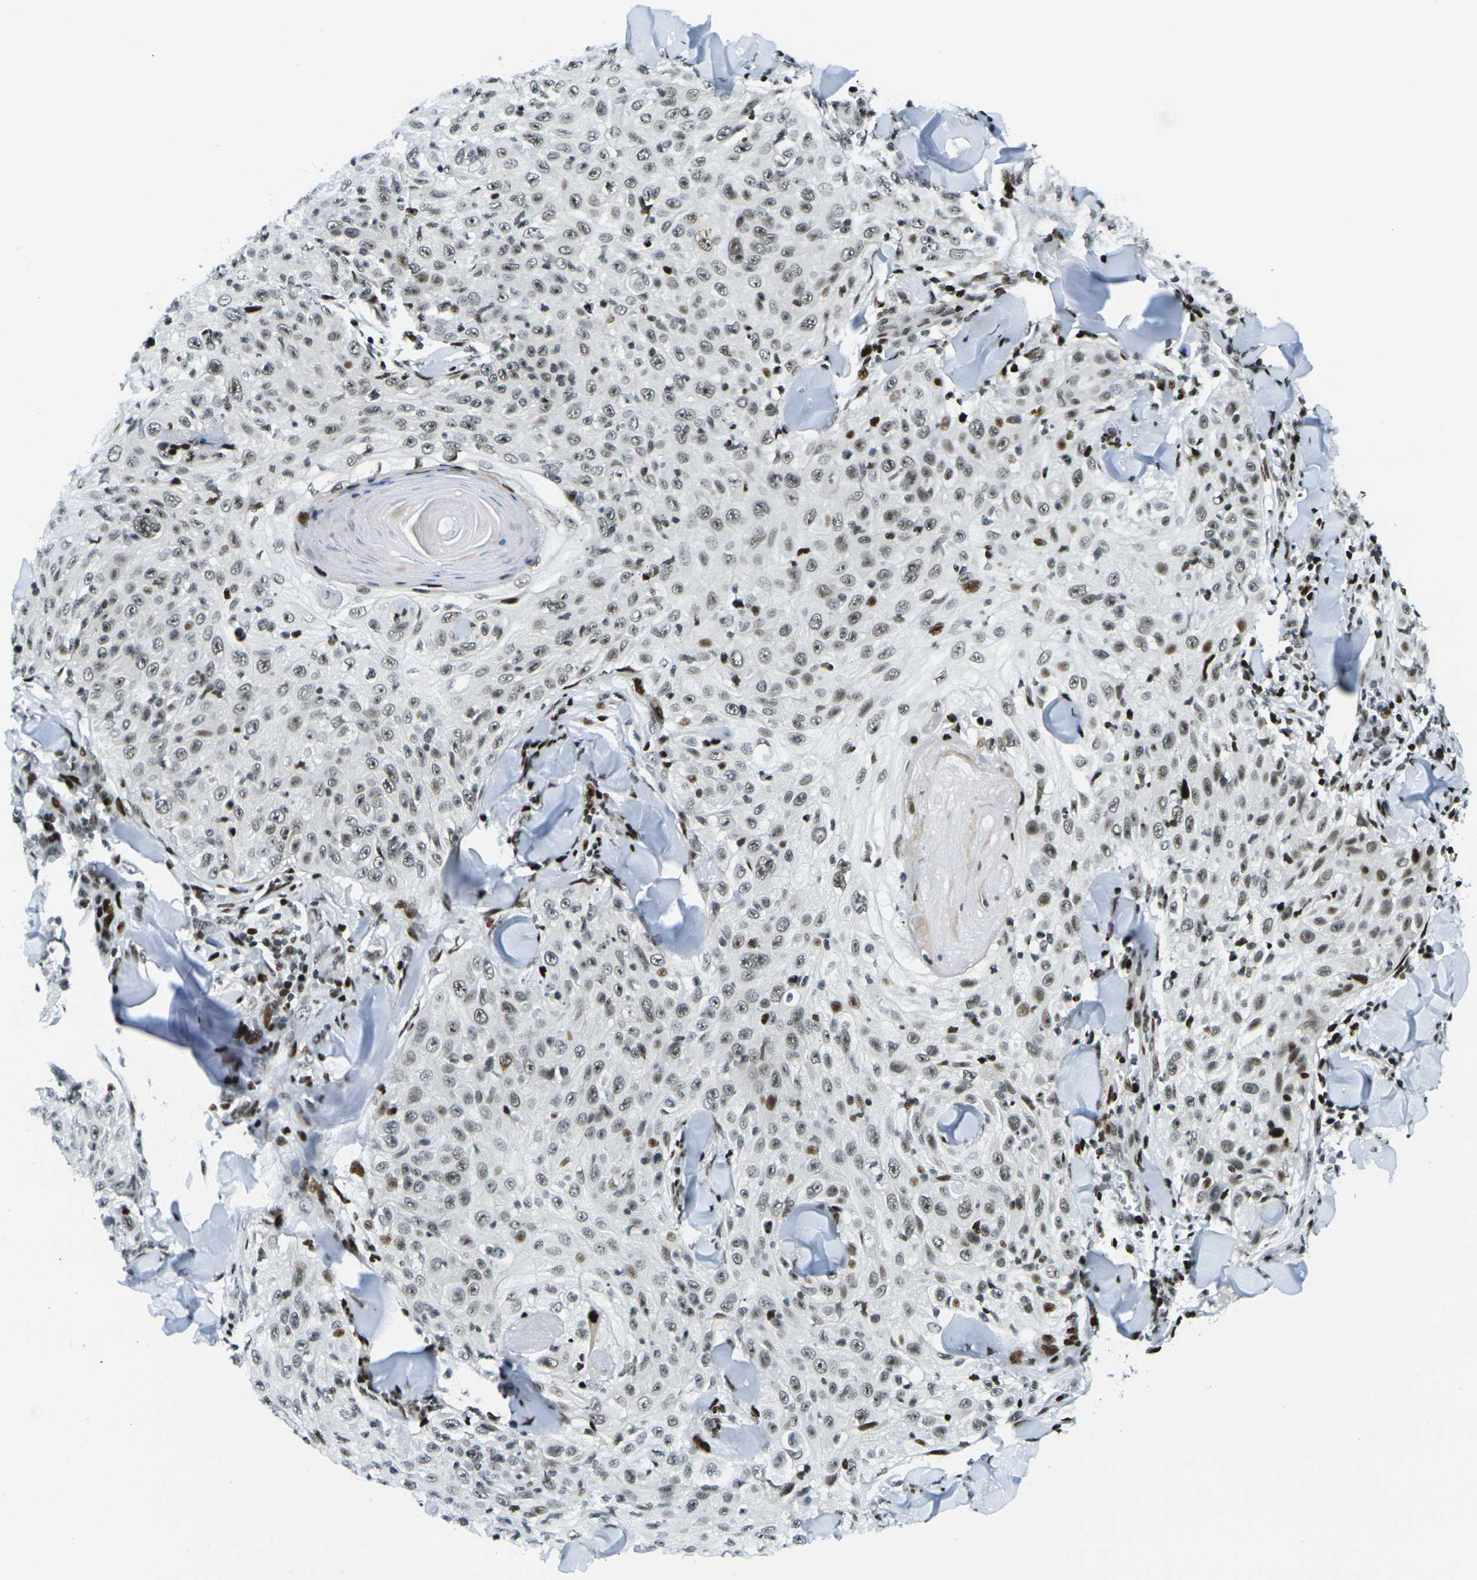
{"staining": {"intensity": "weak", "quantity": "25%-75%", "location": "nuclear"}, "tissue": "skin cancer", "cell_type": "Tumor cells", "image_type": "cancer", "snomed": [{"axis": "morphology", "description": "Squamous cell carcinoma, NOS"}, {"axis": "topography", "description": "Skin"}], "caption": "A high-resolution histopathology image shows immunohistochemistry staining of squamous cell carcinoma (skin), which reveals weak nuclear staining in about 25%-75% of tumor cells. The staining is performed using DAB (3,3'-diaminobenzidine) brown chromogen to label protein expression. The nuclei are counter-stained blue using hematoxylin.", "gene": "H3-3A", "patient": {"sex": "male", "age": 86}}